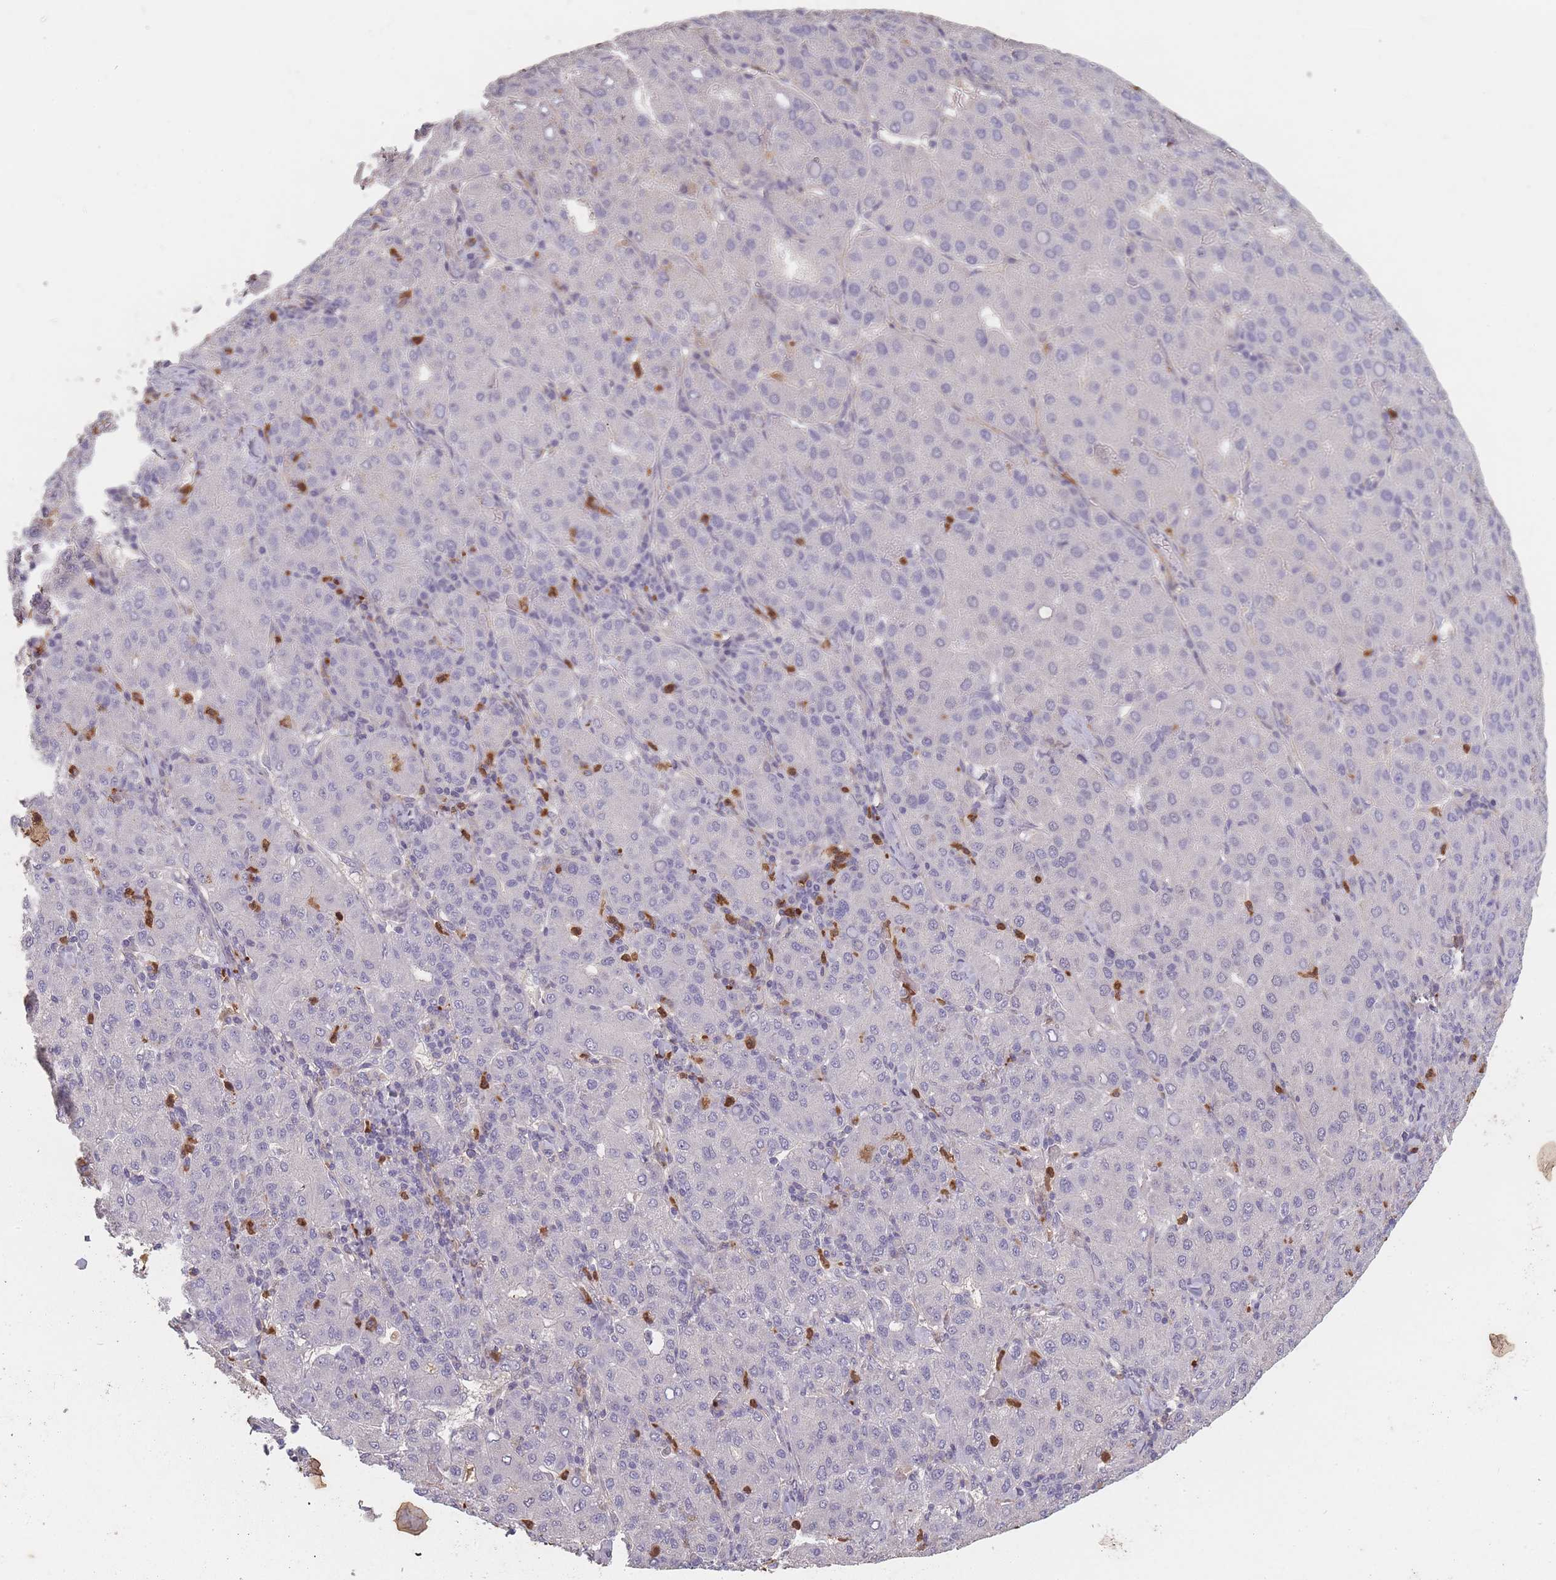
{"staining": {"intensity": "negative", "quantity": "none", "location": "none"}, "tissue": "liver cancer", "cell_type": "Tumor cells", "image_type": "cancer", "snomed": [{"axis": "morphology", "description": "Carcinoma, Hepatocellular, NOS"}, {"axis": "topography", "description": "Liver"}], "caption": "This is a photomicrograph of immunohistochemistry staining of liver cancer, which shows no staining in tumor cells.", "gene": "BST1", "patient": {"sex": "male", "age": 65}}